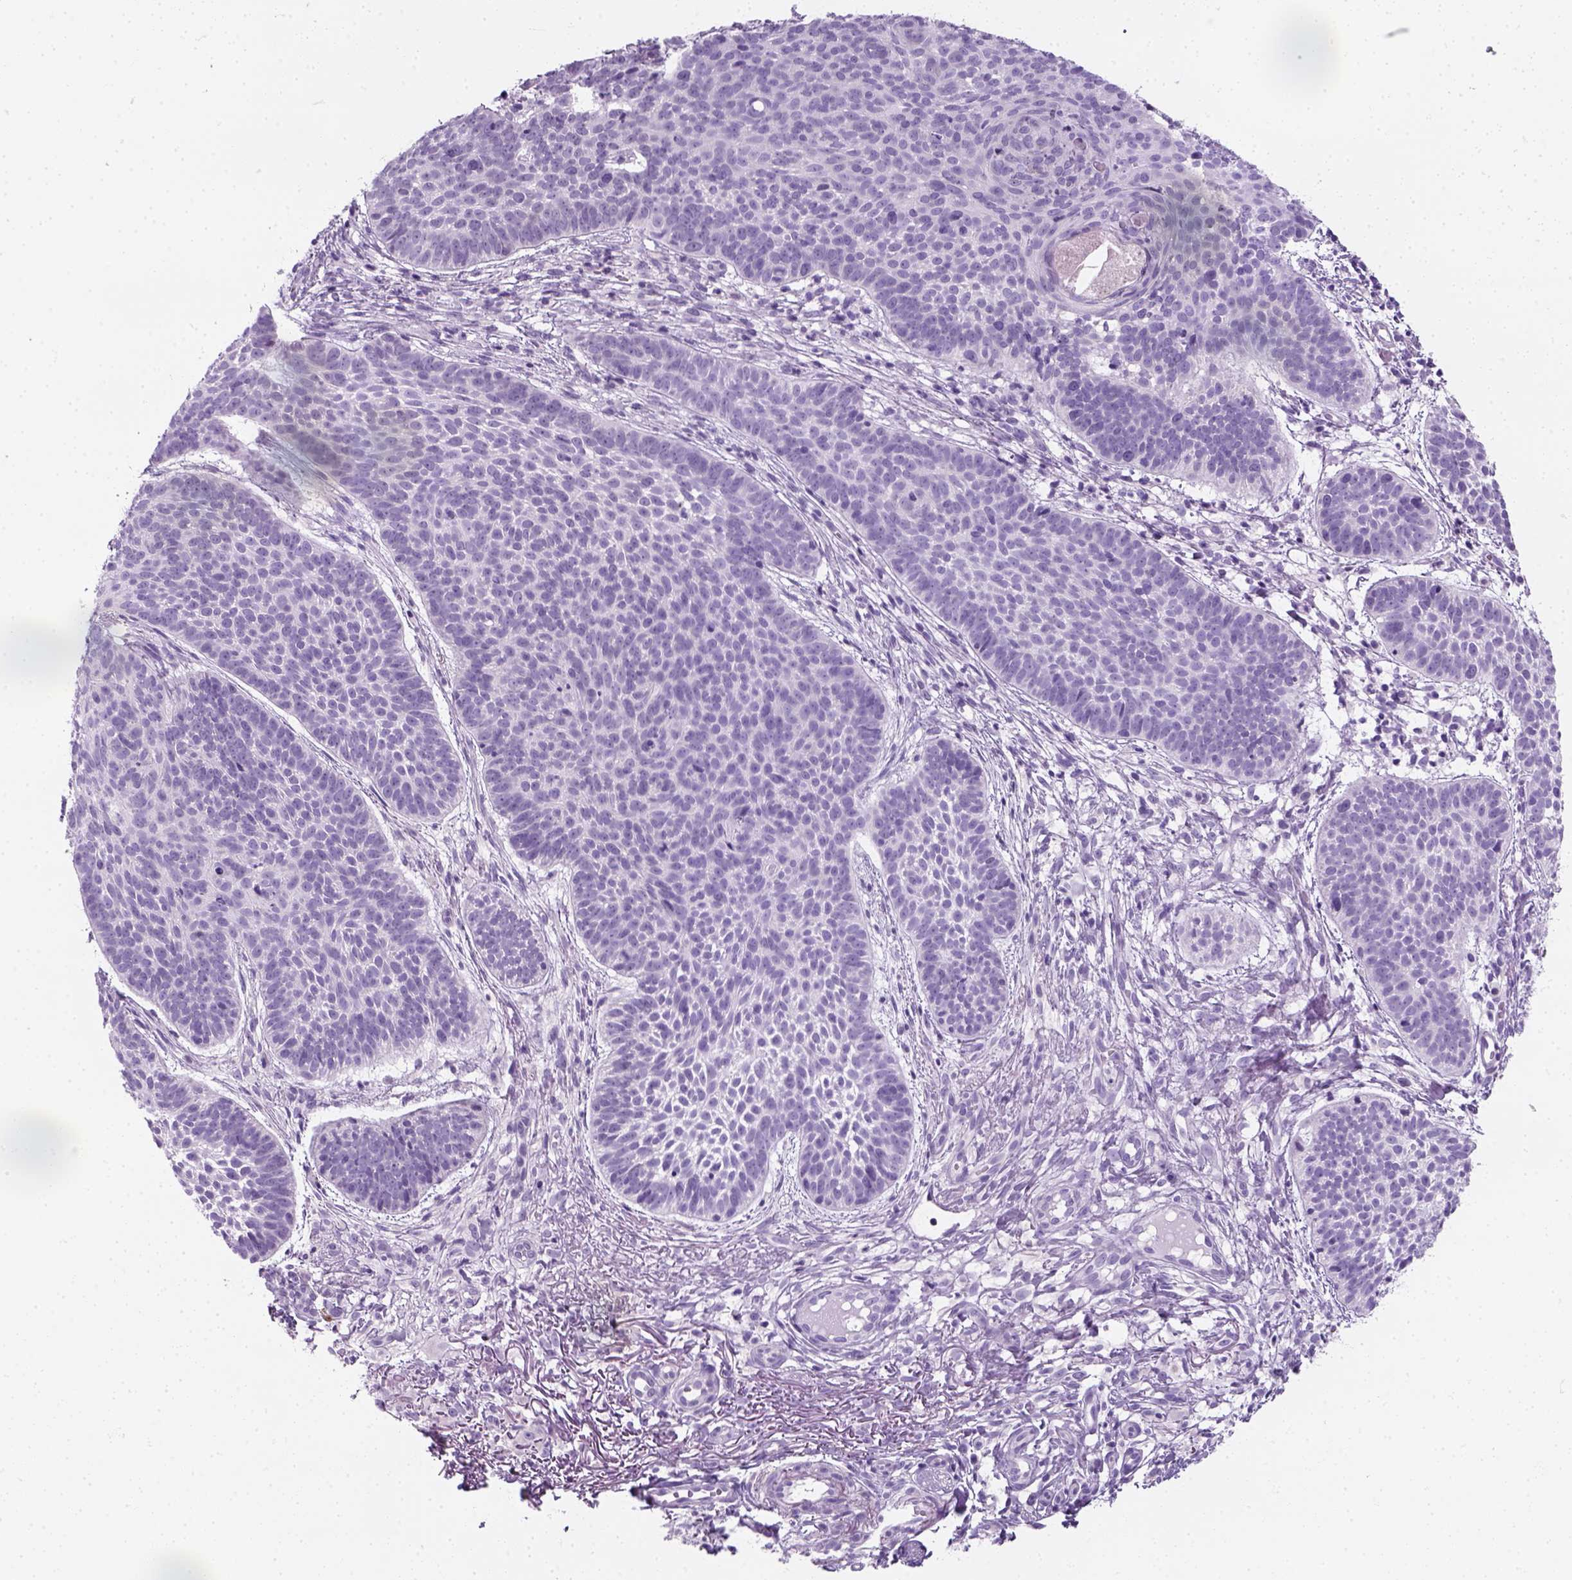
{"staining": {"intensity": "negative", "quantity": "none", "location": "none"}, "tissue": "skin cancer", "cell_type": "Tumor cells", "image_type": "cancer", "snomed": [{"axis": "morphology", "description": "Basal cell carcinoma"}, {"axis": "topography", "description": "Skin"}], "caption": "High power microscopy image of an IHC micrograph of skin cancer (basal cell carcinoma), revealing no significant staining in tumor cells.", "gene": "SLC12A5", "patient": {"sex": "male", "age": 72}}